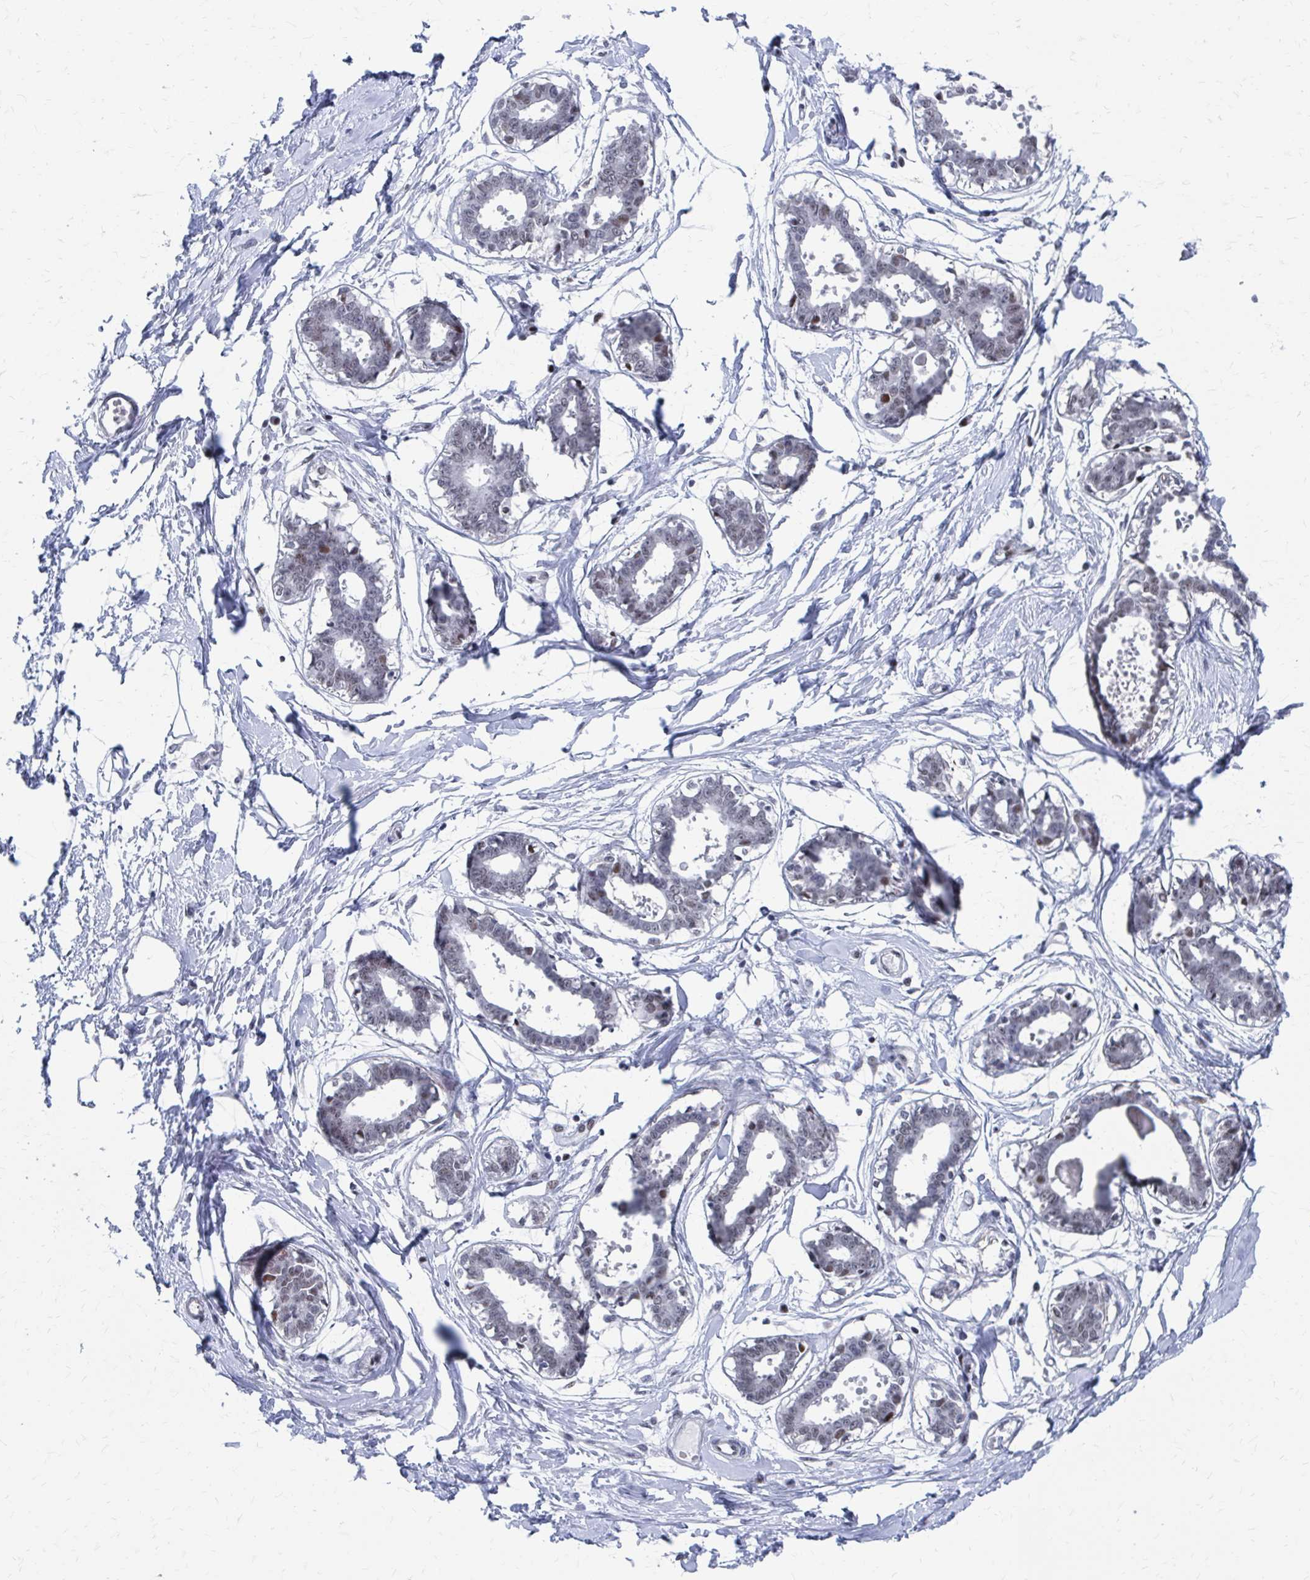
{"staining": {"intensity": "negative", "quantity": "none", "location": "none"}, "tissue": "breast", "cell_type": "Adipocytes", "image_type": "normal", "snomed": [{"axis": "morphology", "description": "Normal tissue, NOS"}, {"axis": "topography", "description": "Breast"}], "caption": "This is an immunohistochemistry (IHC) histopathology image of unremarkable breast. There is no expression in adipocytes.", "gene": "CDIN1", "patient": {"sex": "female", "age": 45}}